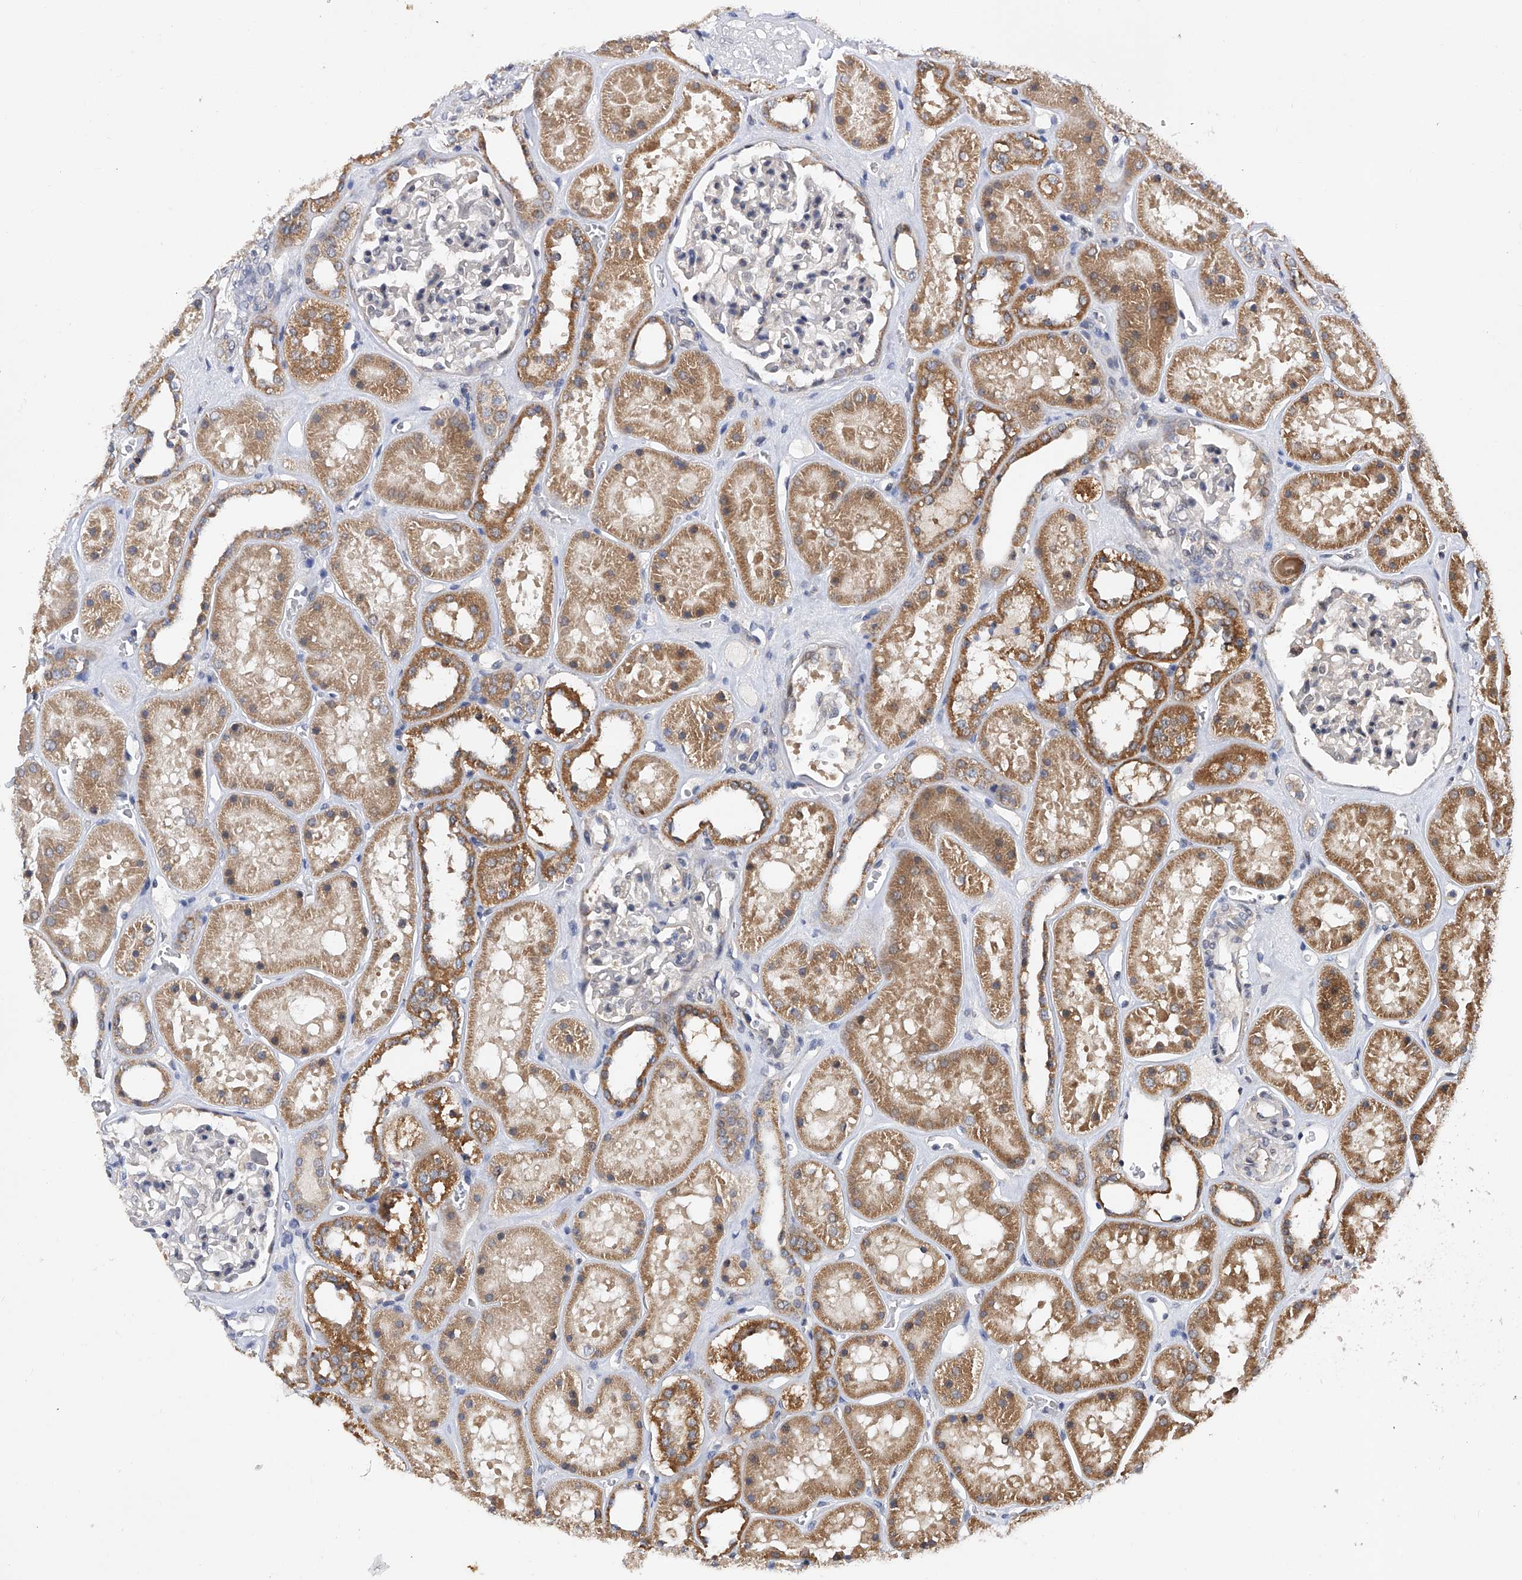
{"staining": {"intensity": "negative", "quantity": "none", "location": "none"}, "tissue": "kidney", "cell_type": "Cells in glomeruli", "image_type": "normal", "snomed": [{"axis": "morphology", "description": "Normal tissue, NOS"}, {"axis": "topography", "description": "Kidney"}], "caption": "Protein analysis of normal kidney displays no significant staining in cells in glomeruli.", "gene": "USP45", "patient": {"sex": "female", "age": 41}}